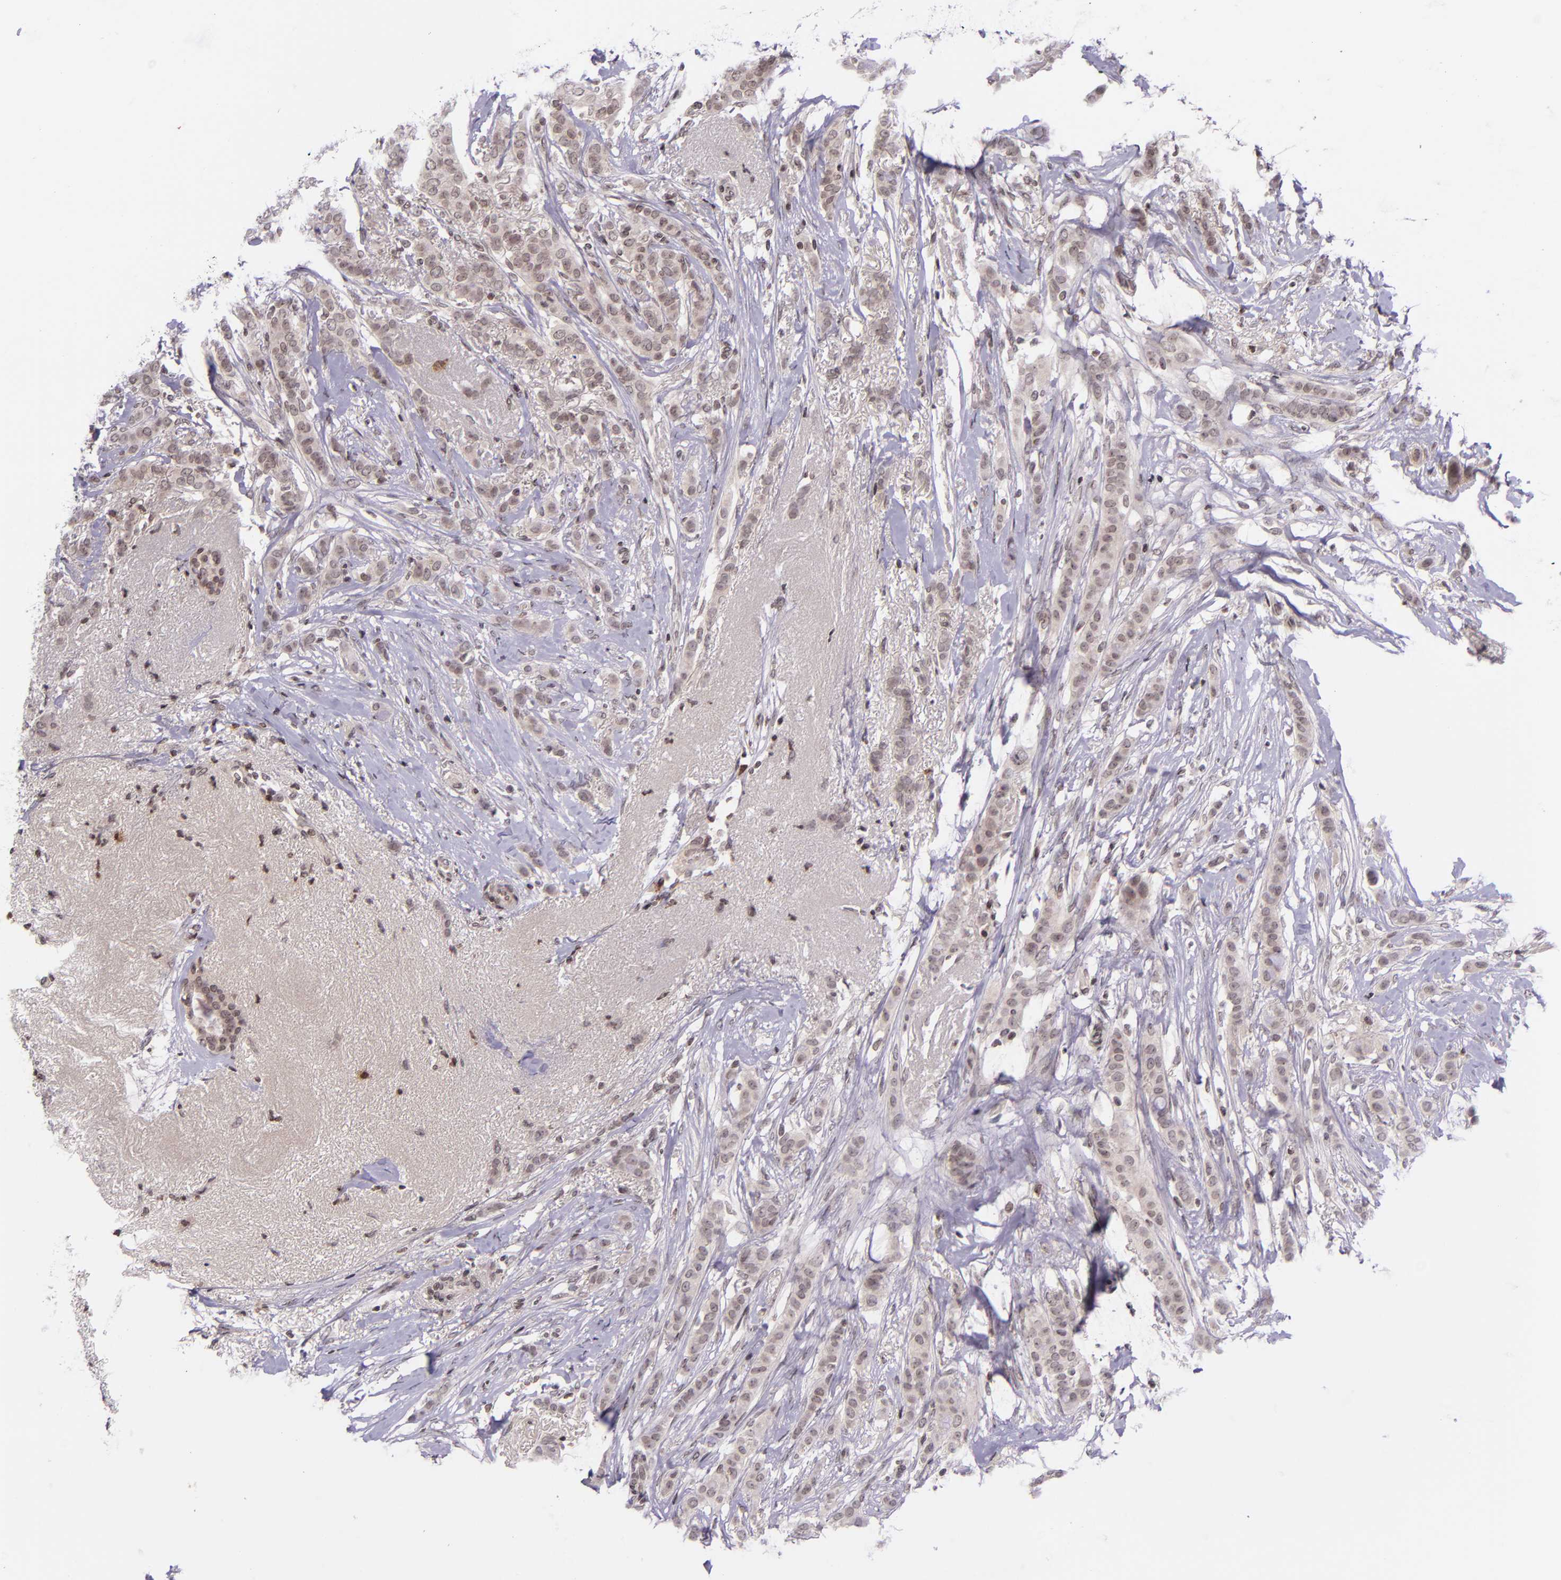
{"staining": {"intensity": "weak", "quantity": "25%-75%", "location": "cytoplasmic/membranous"}, "tissue": "breast cancer", "cell_type": "Tumor cells", "image_type": "cancer", "snomed": [{"axis": "morphology", "description": "Lobular carcinoma"}, {"axis": "topography", "description": "Breast"}], "caption": "High-power microscopy captured an IHC micrograph of breast cancer (lobular carcinoma), revealing weak cytoplasmic/membranous staining in approximately 25%-75% of tumor cells.", "gene": "SELL", "patient": {"sex": "female", "age": 55}}